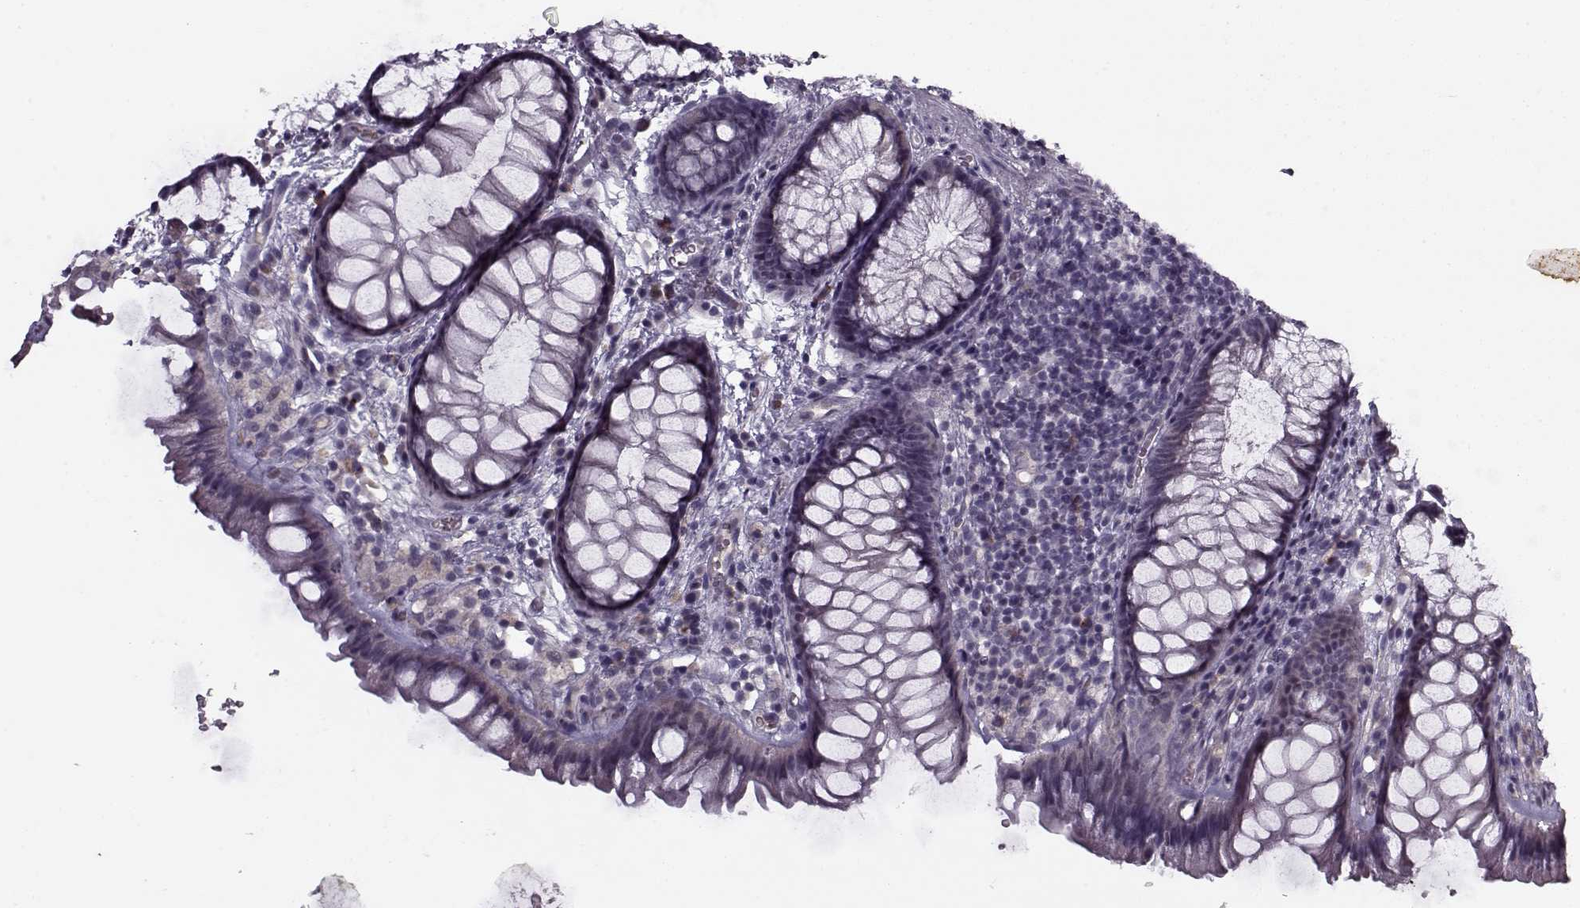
{"staining": {"intensity": "negative", "quantity": "none", "location": "none"}, "tissue": "rectum", "cell_type": "Glandular cells", "image_type": "normal", "snomed": [{"axis": "morphology", "description": "Normal tissue, NOS"}, {"axis": "topography", "description": "Rectum"}], "caption": "Rectum stained for a protein using IHC demonstrates no positivity glandular cells.", "gene": "KRT9", "patient": {"sex": "female", "age": 62}}